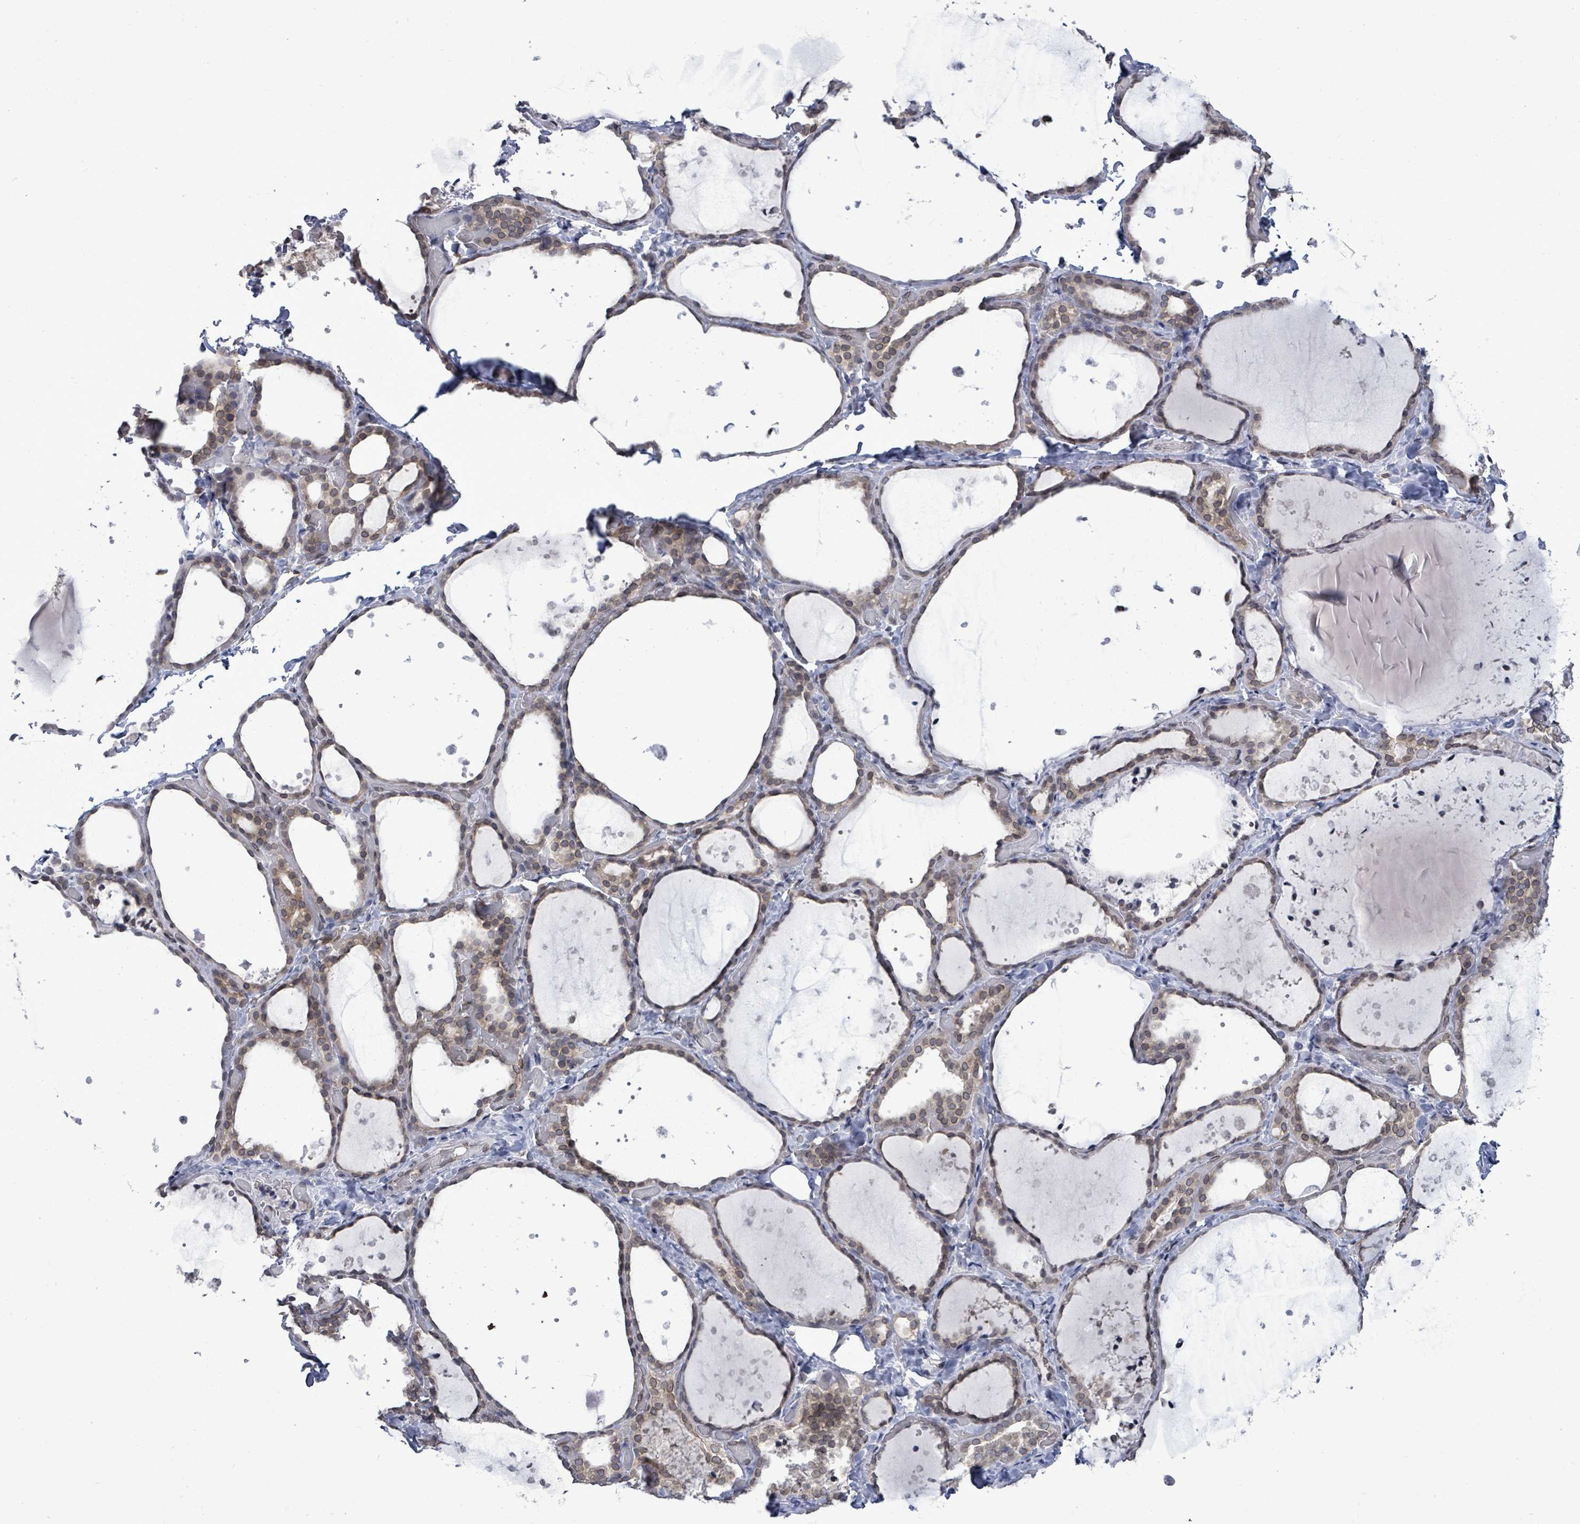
{"staining": {"intensity": "weak", "quantity": "25%-75%", "location": "cytoplasmic/membranous"}, "tissue": "thyroid gland", "cell_type": "Glandular cells", "image_type": "normal", "snomed": [{"axis": "morphology", "description": "Normal tissue, NOS"}, {"axis": "topography", "description": "Thyroid gland"}], "caption": "Immunohistochemistry of unremarkable thyroid gland demonstrates low levels of weak cytoplasmic/membranous staining in about 25%-75% of glandular cells.", "gene": "ARFGAP1", "patient": {"sex": "female", "age": 44}}